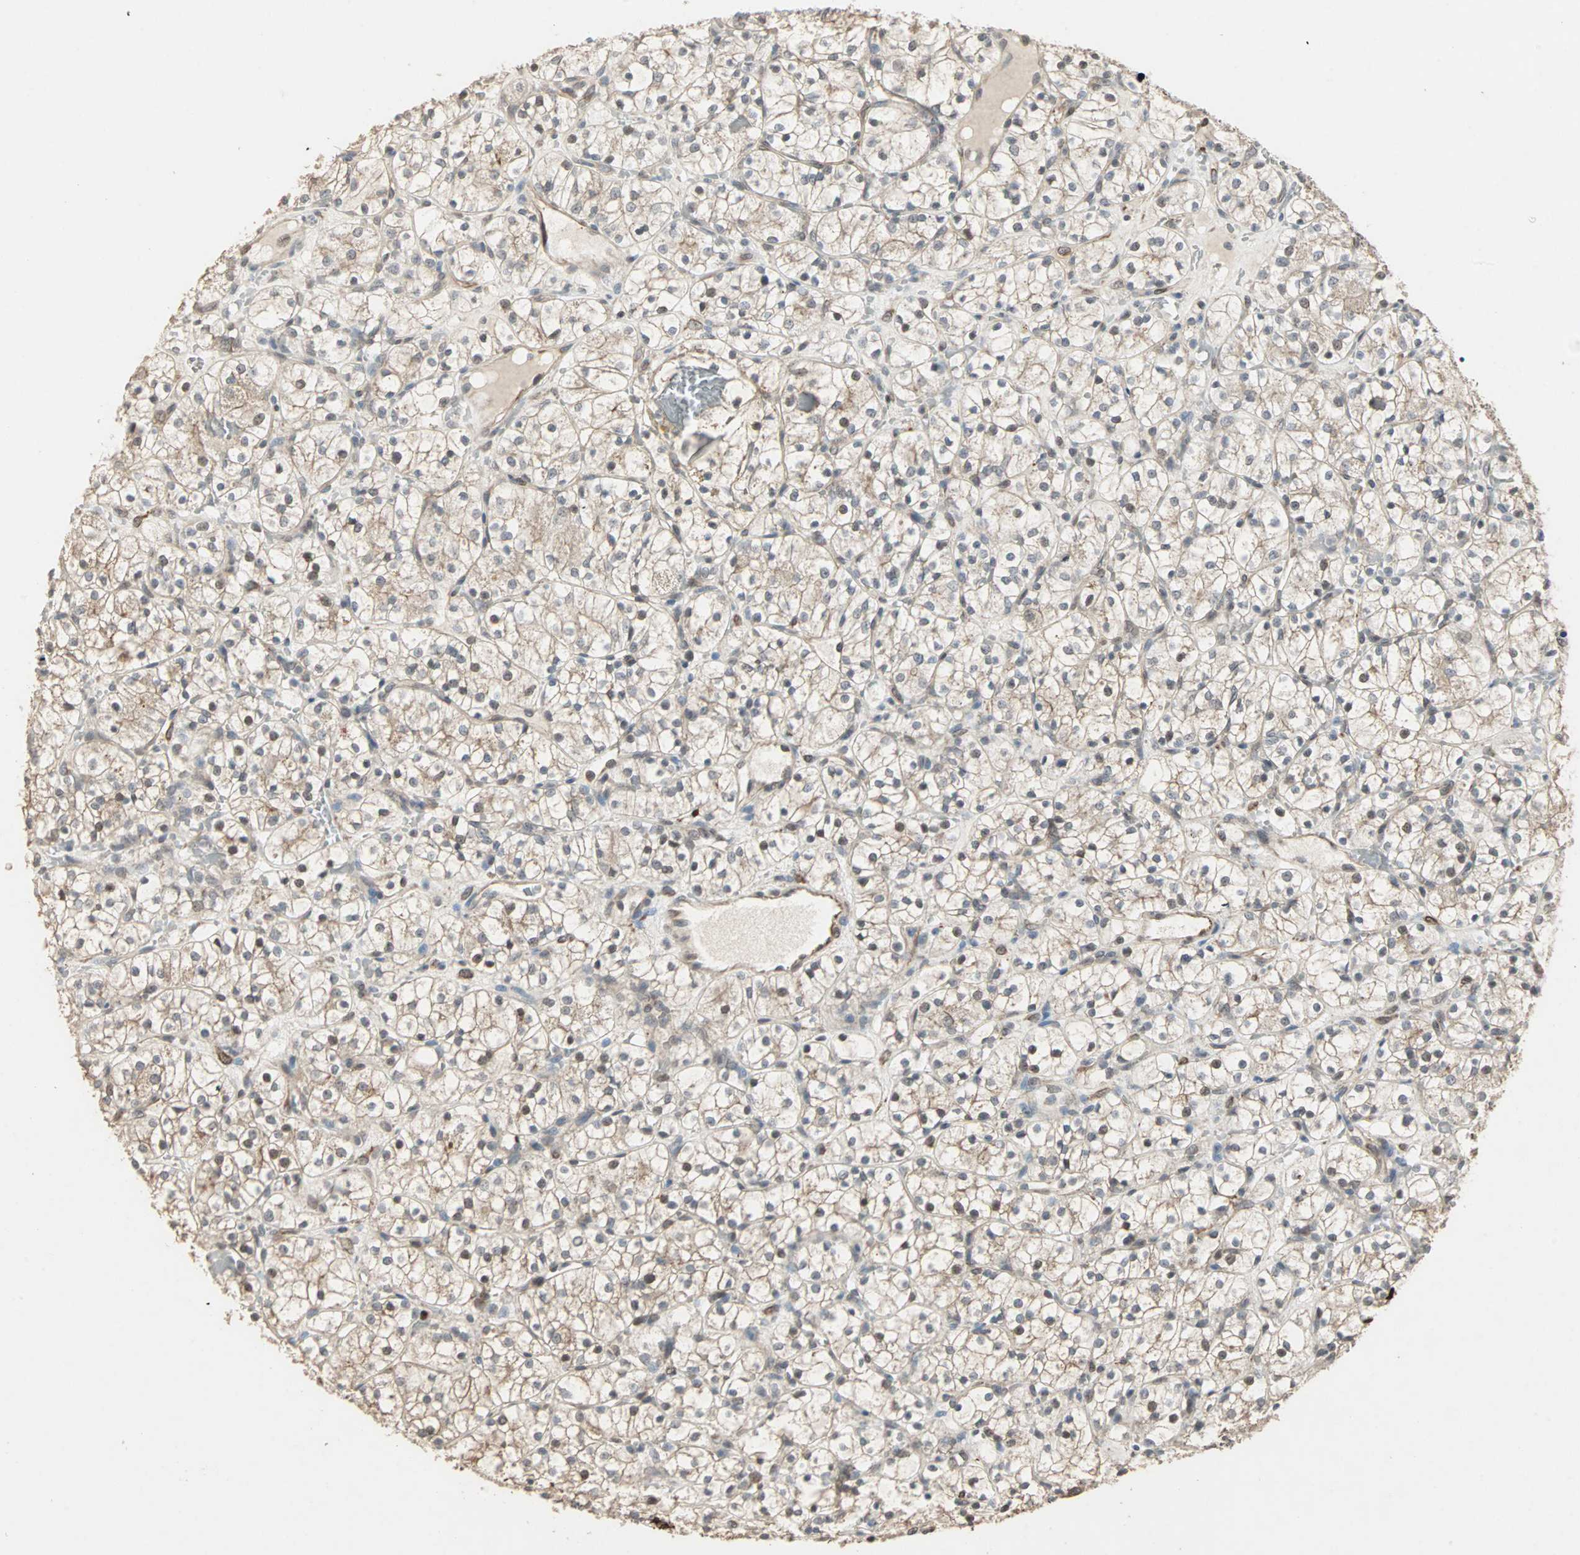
{"staining": {"intensity": "weak", "quantity": "<25%", "location": "cytoplasmic/membranous"}, "tissue": "renal cancer", "cell_type": "Tumor cells", "image_type": "cancer", "snomed": [{"axis": "morphology", "description": "Adenocarcinoma, NOS"}, {"axis": "topography", "description": "Kidney"}], "caption": "DAB immunohistochemical staining of renal adenocarcinoma displays no significant staining in tumor cells. (Stains: DAB immunohistochemistry (IHC) with hematoxylin counter stain, Microscopy: brightfield microscopy at high magnification).", "gene": "TRPV4", "patient": {"sex": "female", "age": 60}}